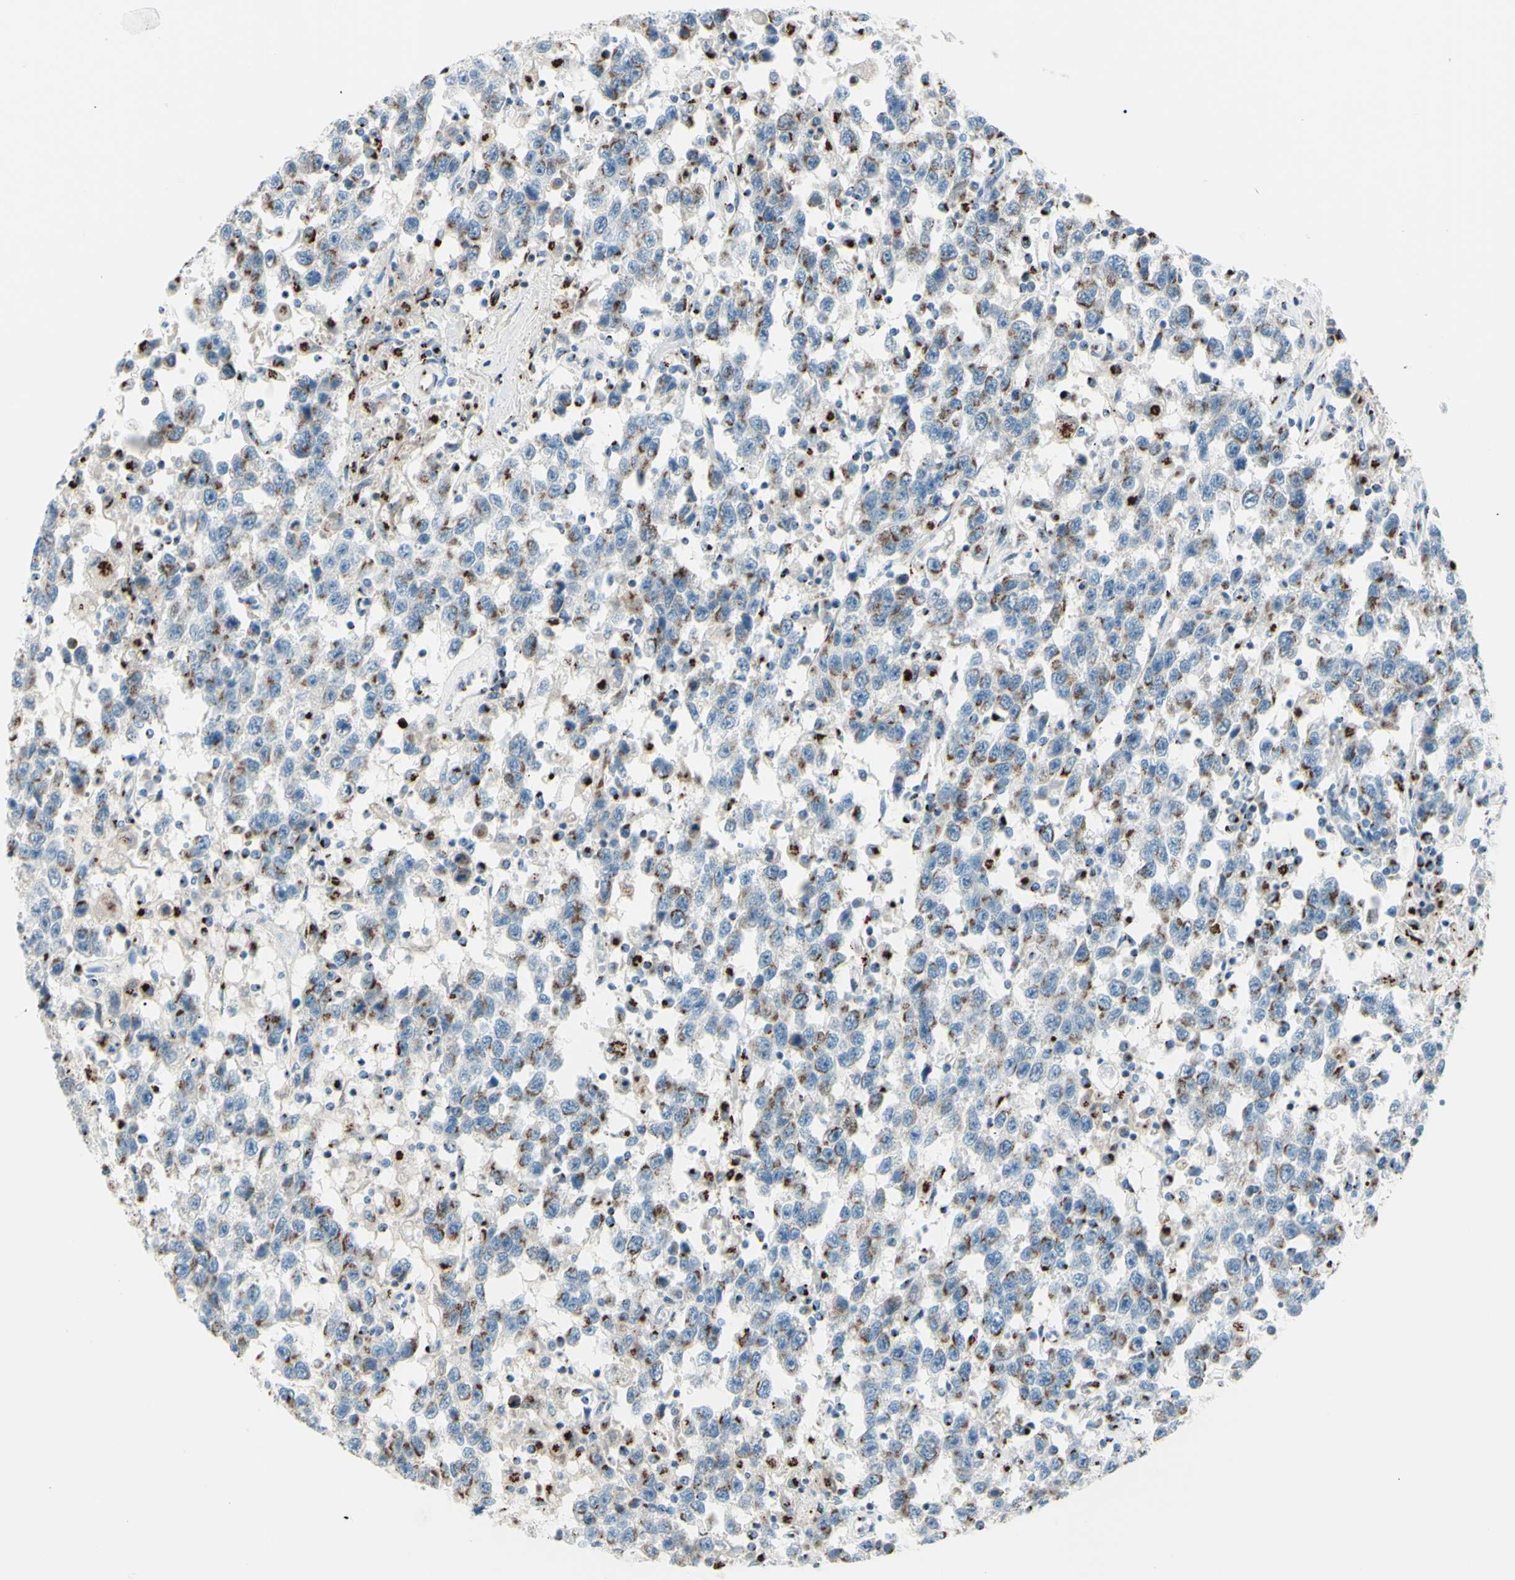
{"staining": {"intensity": "moderate", "quantity": "25%-75%", "location": "cytoplasmic/membranous"}, "tissue": "testis cancer", "cell_type": "Tumor cells", "image_type": "cancer", "snomed": [{"axis": "morphology", "description": "Seminoma, NOS"}, {"axis": "topography", "description": "Testis"}], "caption": "Immunohistochemistry (IHC) of testis cancer demonstrates medium levels of moderate cytoplasmic/membranous positivity in approximately 25%-75% of tumor cells. (DAB IHC, brown staining for protein, blue staining for nuclei).", "gene": "B4GALT1", "patient": {"sex": "male", "age": 41}}